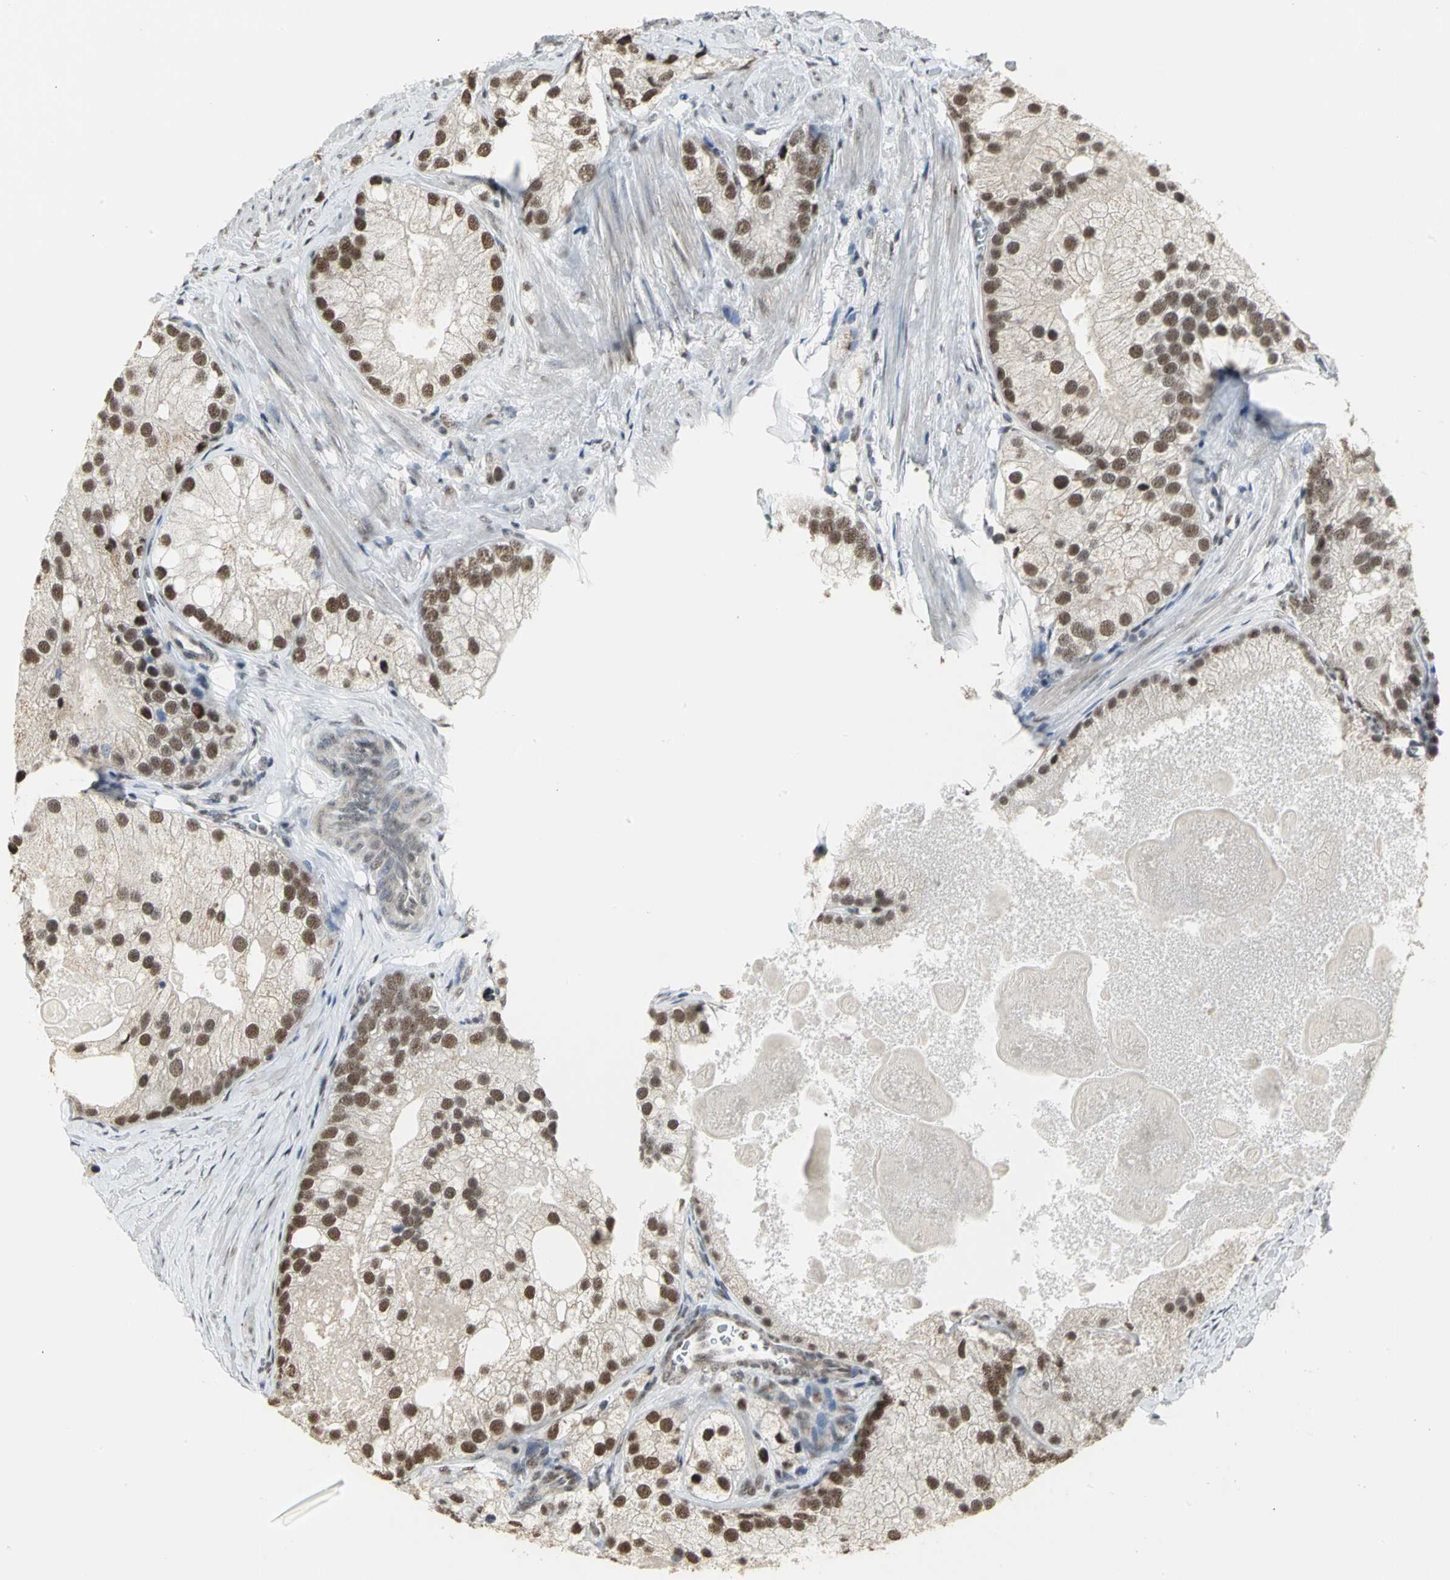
{"staining": {"intensity": "strong", "quantity": ">75%", "location": "nuclear"}, "tissue": "prostate cancer", "cell_type": "Tumor cells", "image_type": "cancer", "snomed": [{"axis": "morphology", "description": "Adenocarcinoma, Low grade"}, {"axis": "topography", "description": "Prostate"}], "caption": "Protein staining of prostate cancer (low-grade adenocarcinoma) tissue reveals strong nuclear positivity in approximately >75% of tumor cells.", "gene": "CCDC88C", "patient": {"sex": "male", "age": 69}}